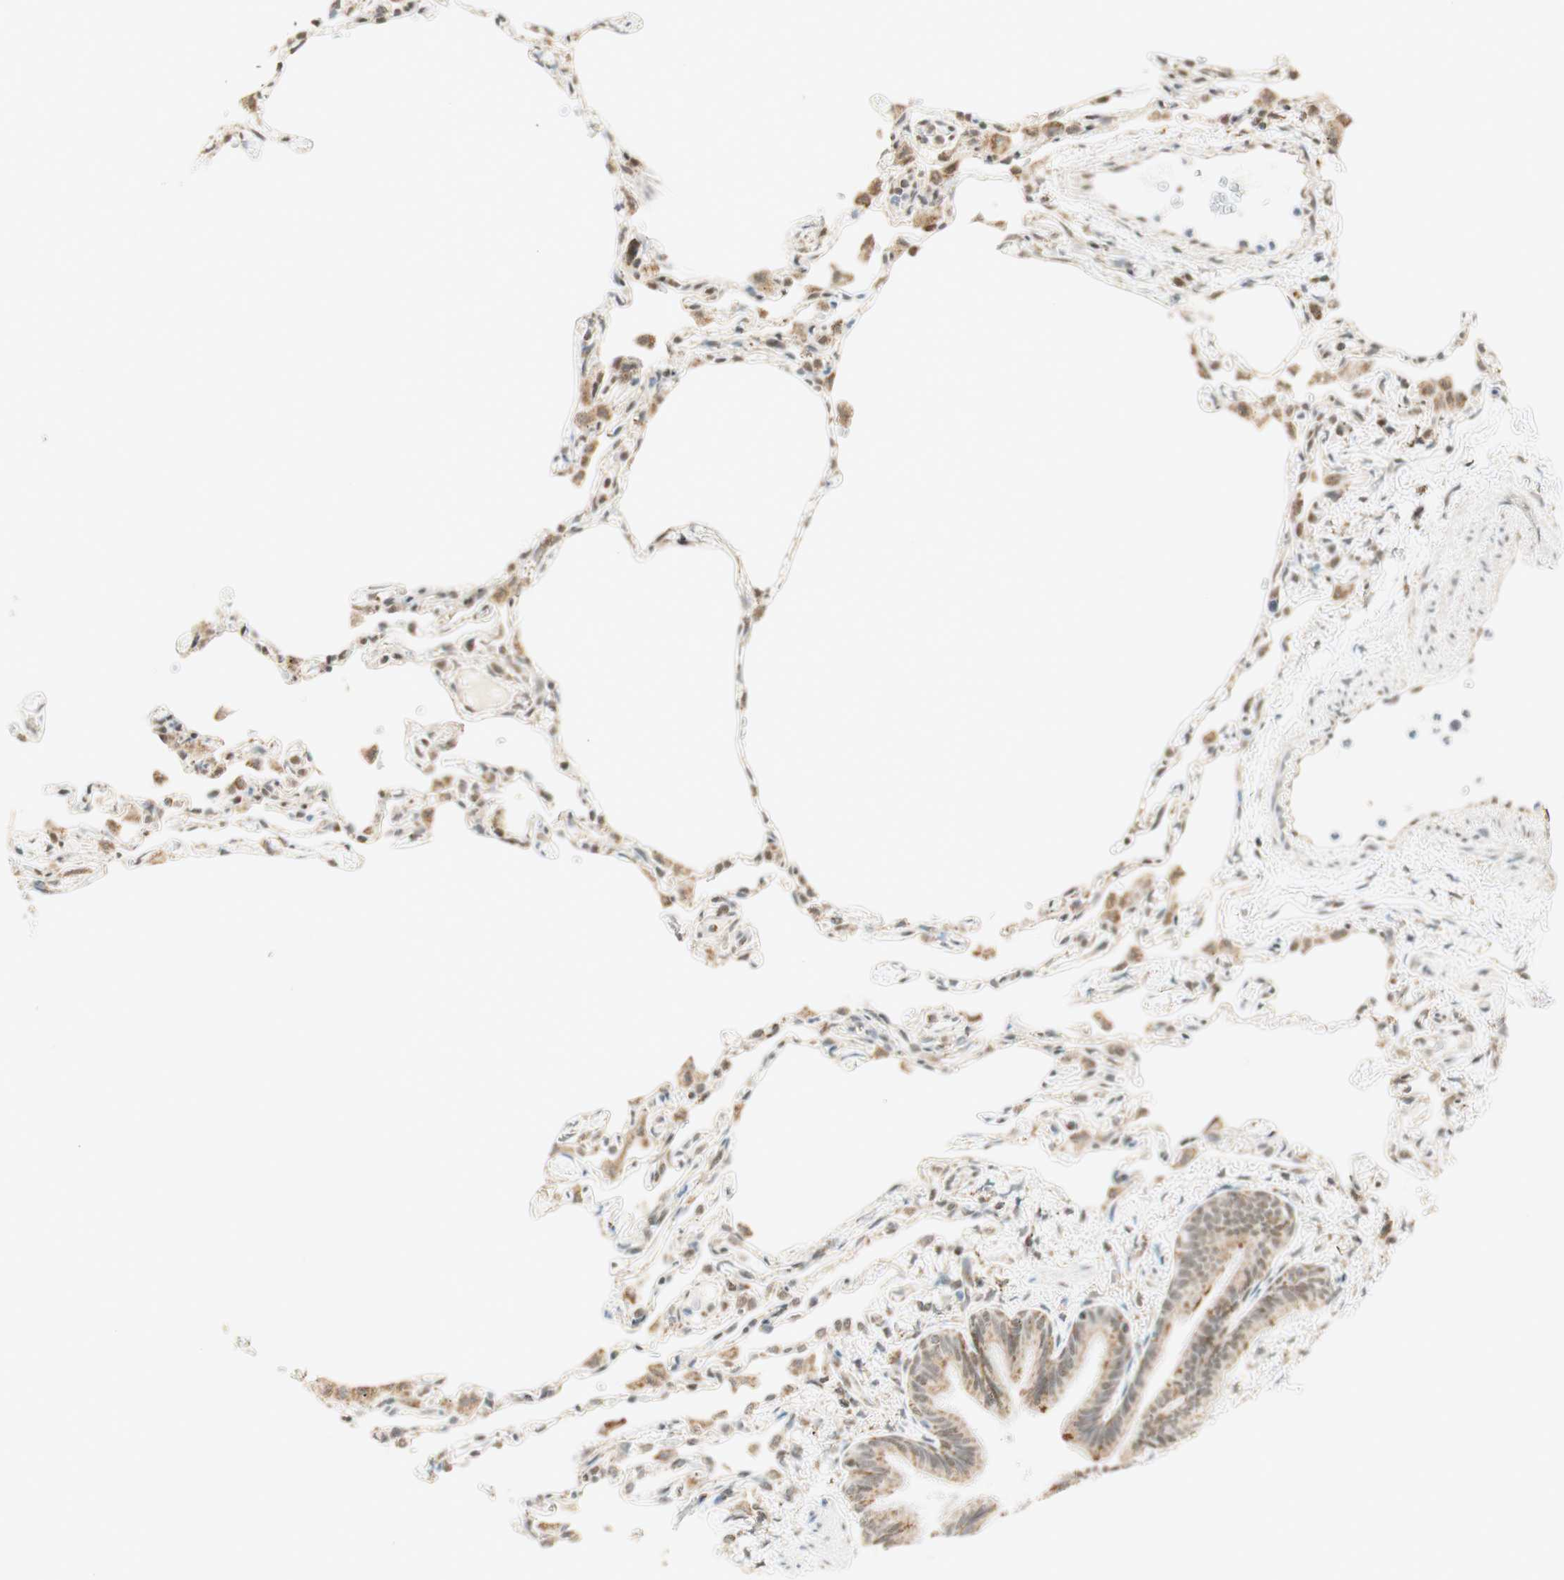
{"staining": {"intensity": "moderate", "quantity": "<25%", "location": "cytoplasmic/membranous,nuclear"}, "tissue": "lung", "cell_type": "Alveolar cells", "image_type": "normal", "snomed": [{"axis": "morphology", "description": "Normal tissue, NOS"}, {"axis": "topography", "description": "Lung"}], "caption": "IHC photomicrograph of benign human lung stained for a protein (brown), which demonstrates low levels of moderate cytoplasmic/membranous,nuclear staining in approximately <25% of alveolar cells.", "gene": "ZNF782", "patient": {"sex": "female", "age": 49}}